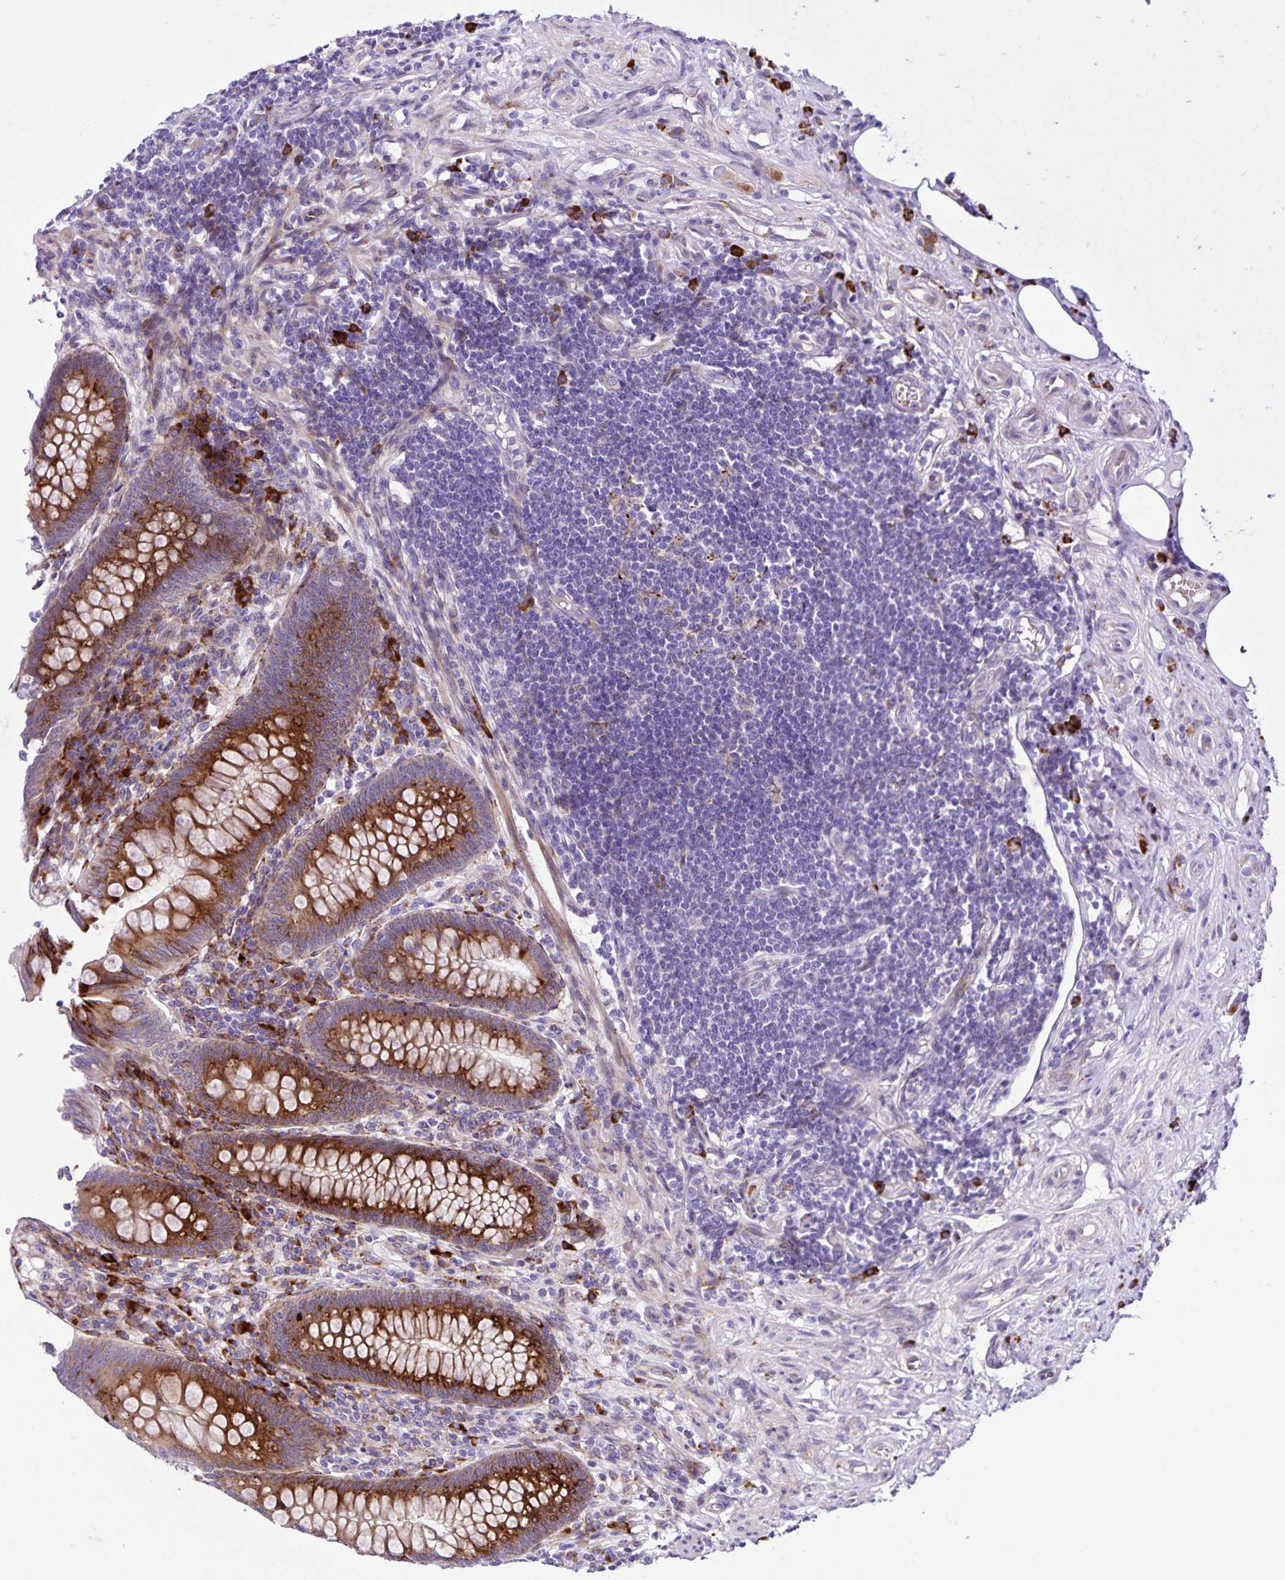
{"staining": {"intensity": "strong", "quantity": ">75%", "location": "cytoplasmic/membranous"}, "tissue": "appendix", "cell_type": "Glandular cells", "image_type": "normal", "snomed": [{"axis": "morphology", "description": "Normal tissue, NOS"}, {"axis": "topography", "description": "Appendix"}], "caption": "The immunohistochemical stain shows strong cytoplasmic/membranous expression in glandular cells of benign appendix. The staining is performed using DAB (3,3'-diaminobenzidine) brown chromogen to label protein expression. The nuclei are counter-stained blue using hematoxylin.", "gene": "OSBPL5", "patient": {"sex": "female", "age": 57}}